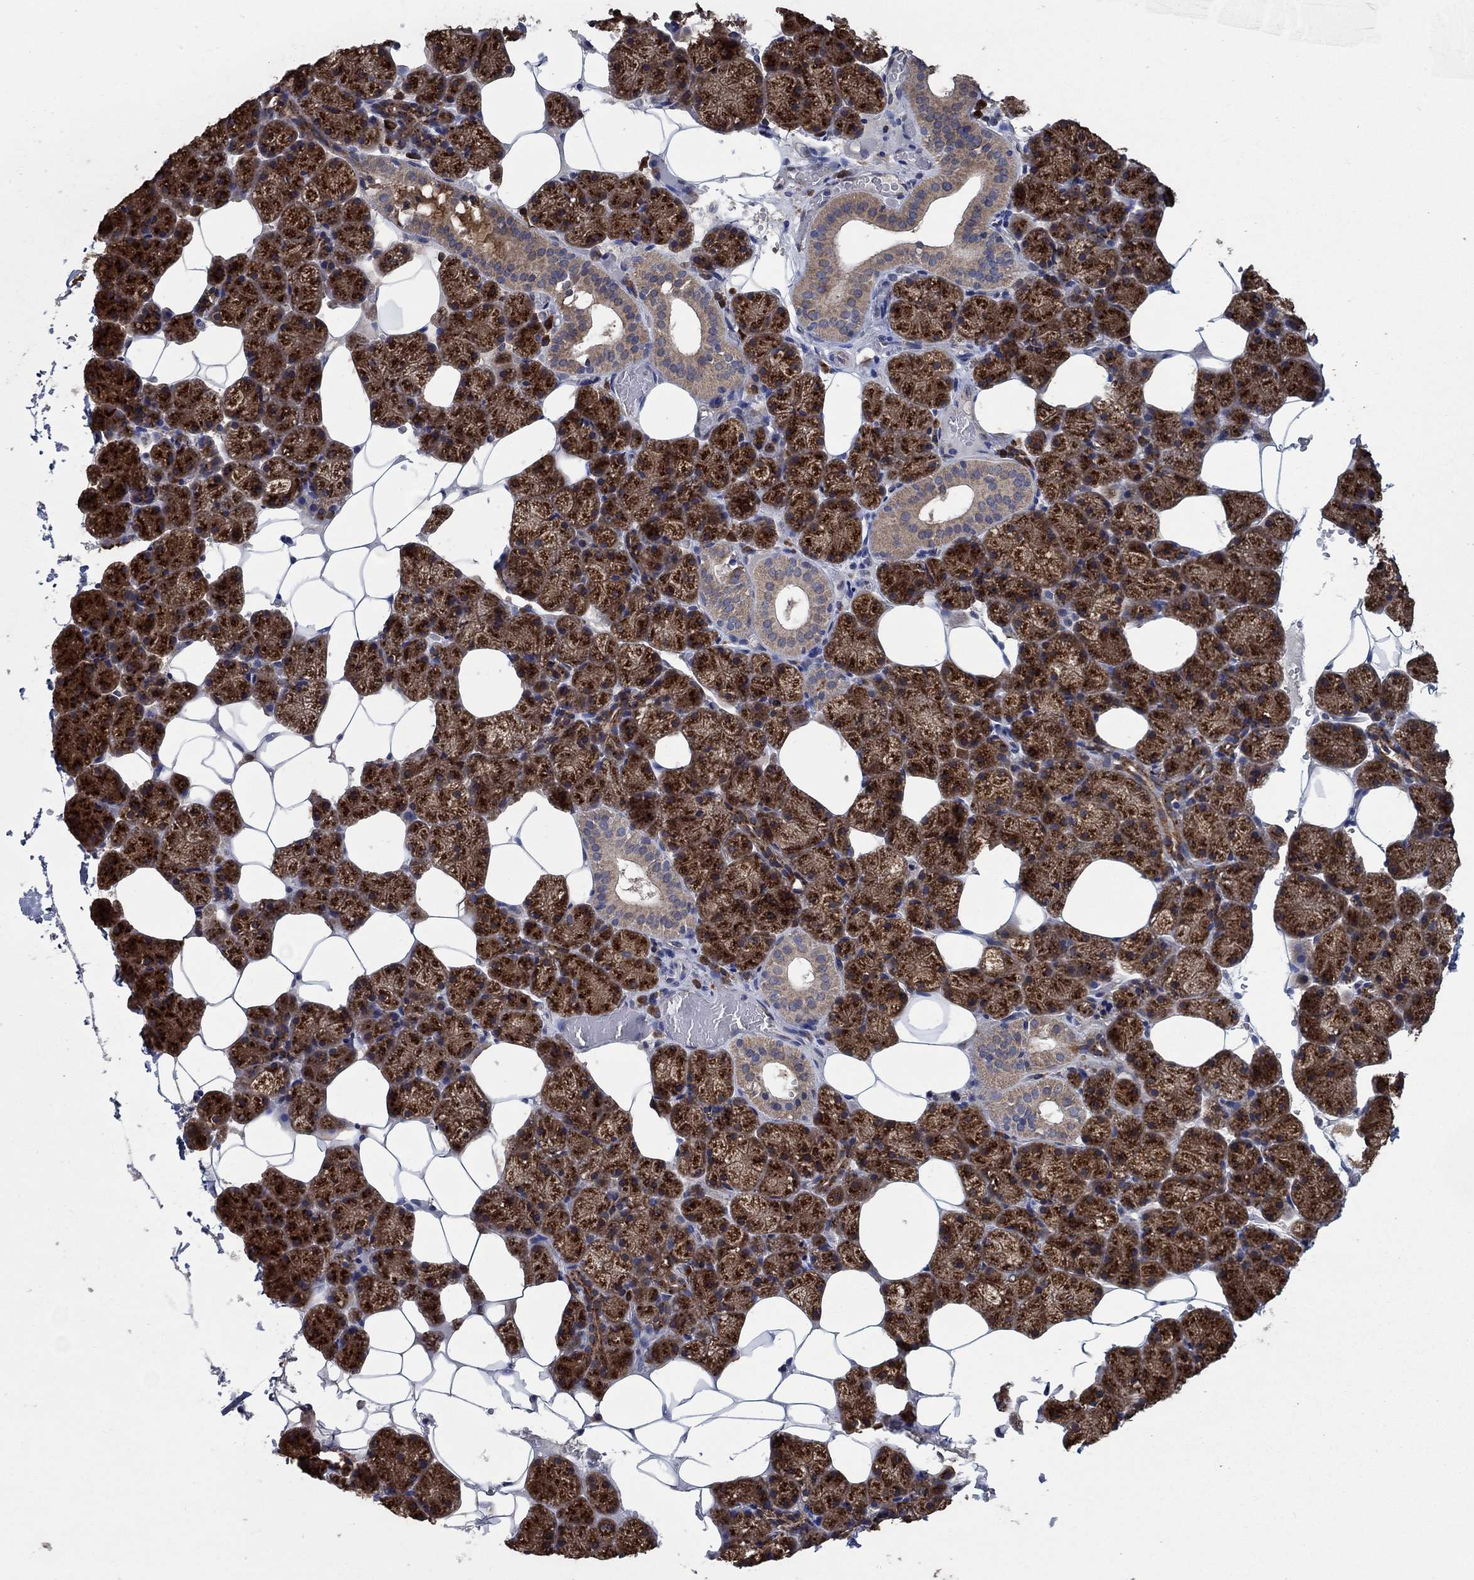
{"staining": {"intensity": "strong", "quantity": ">75%", "location": "cytoplasmic/membranous"}, "tissue": "salivary gland", "cell_type": "Glandular cells", "image_type": "normal", "snomed": [{"axis": "morphology", "description": "Normal tissue, NOS"}, {"axis": "topography", "description": "Salivary gland"}], "caption": "The photomicrograph exhibits a brown stain indicating the presence of a protein in the cytoplasmic/membranous of glandular cells in salivary gland. (DAB (3,3'-diaminobenzidine) IHC with brightfield microscopy, high magnification).", "gene": "HID1", "patient": {"sex": "male", "age": 38}}